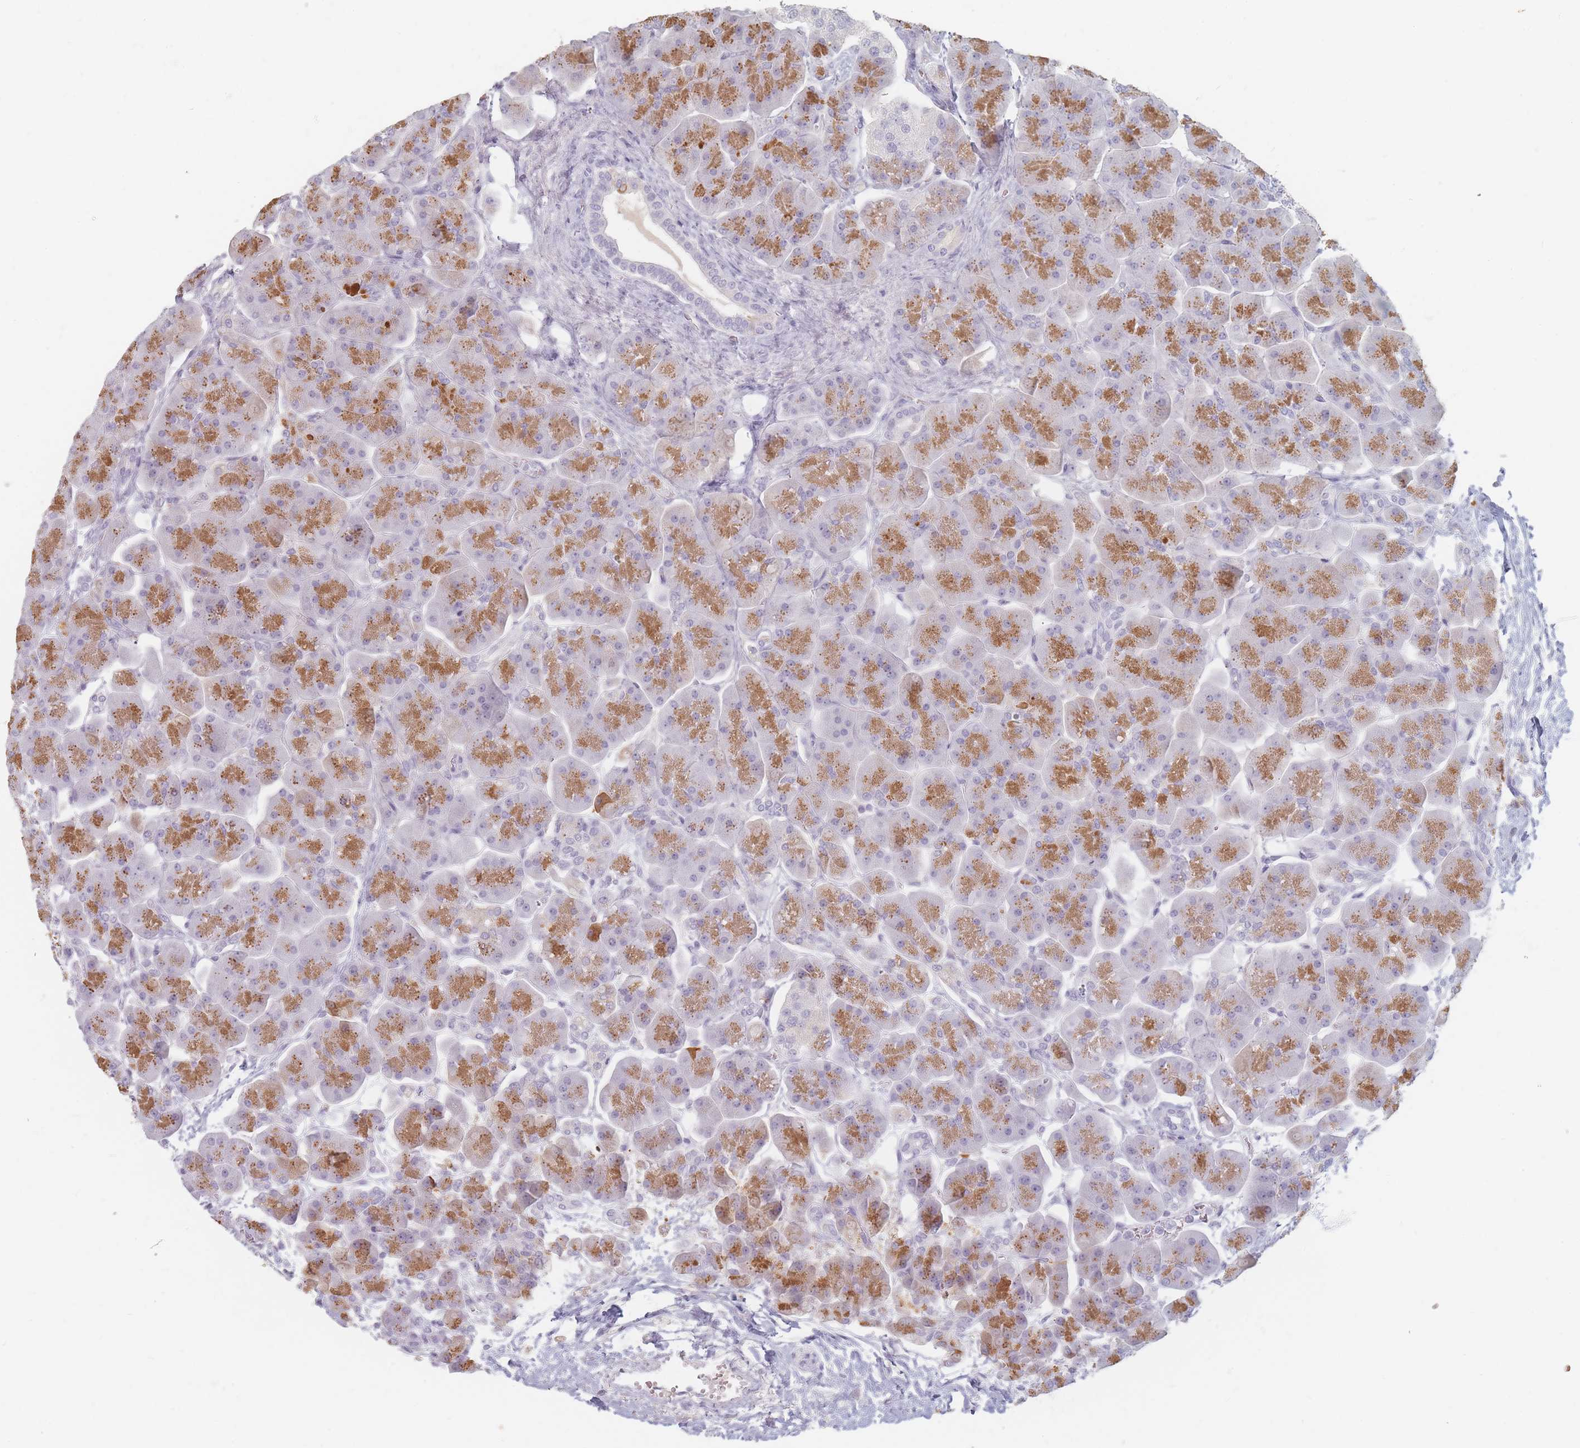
{"staining": {"intensity": "strong", "quantity": ">75%", "location": "cytoplasmic/membranous"}, "tissue": "pancreas", "cell_type": "Exocrine glandular cells", "image_type": "normal", "snomed": [{"axis": "morphology", "description": "Normal tissue, NOS"}, {"axis": "topography", "description": "Pancreas"}], "caption": "Human pancreas stained with a brown dye shows strong cytoplasmic/membranous positive staining in about >75% of exocrine glandular cells.", "gene": "HELZ2", "patient": {"sex": "male", "age": 66}}